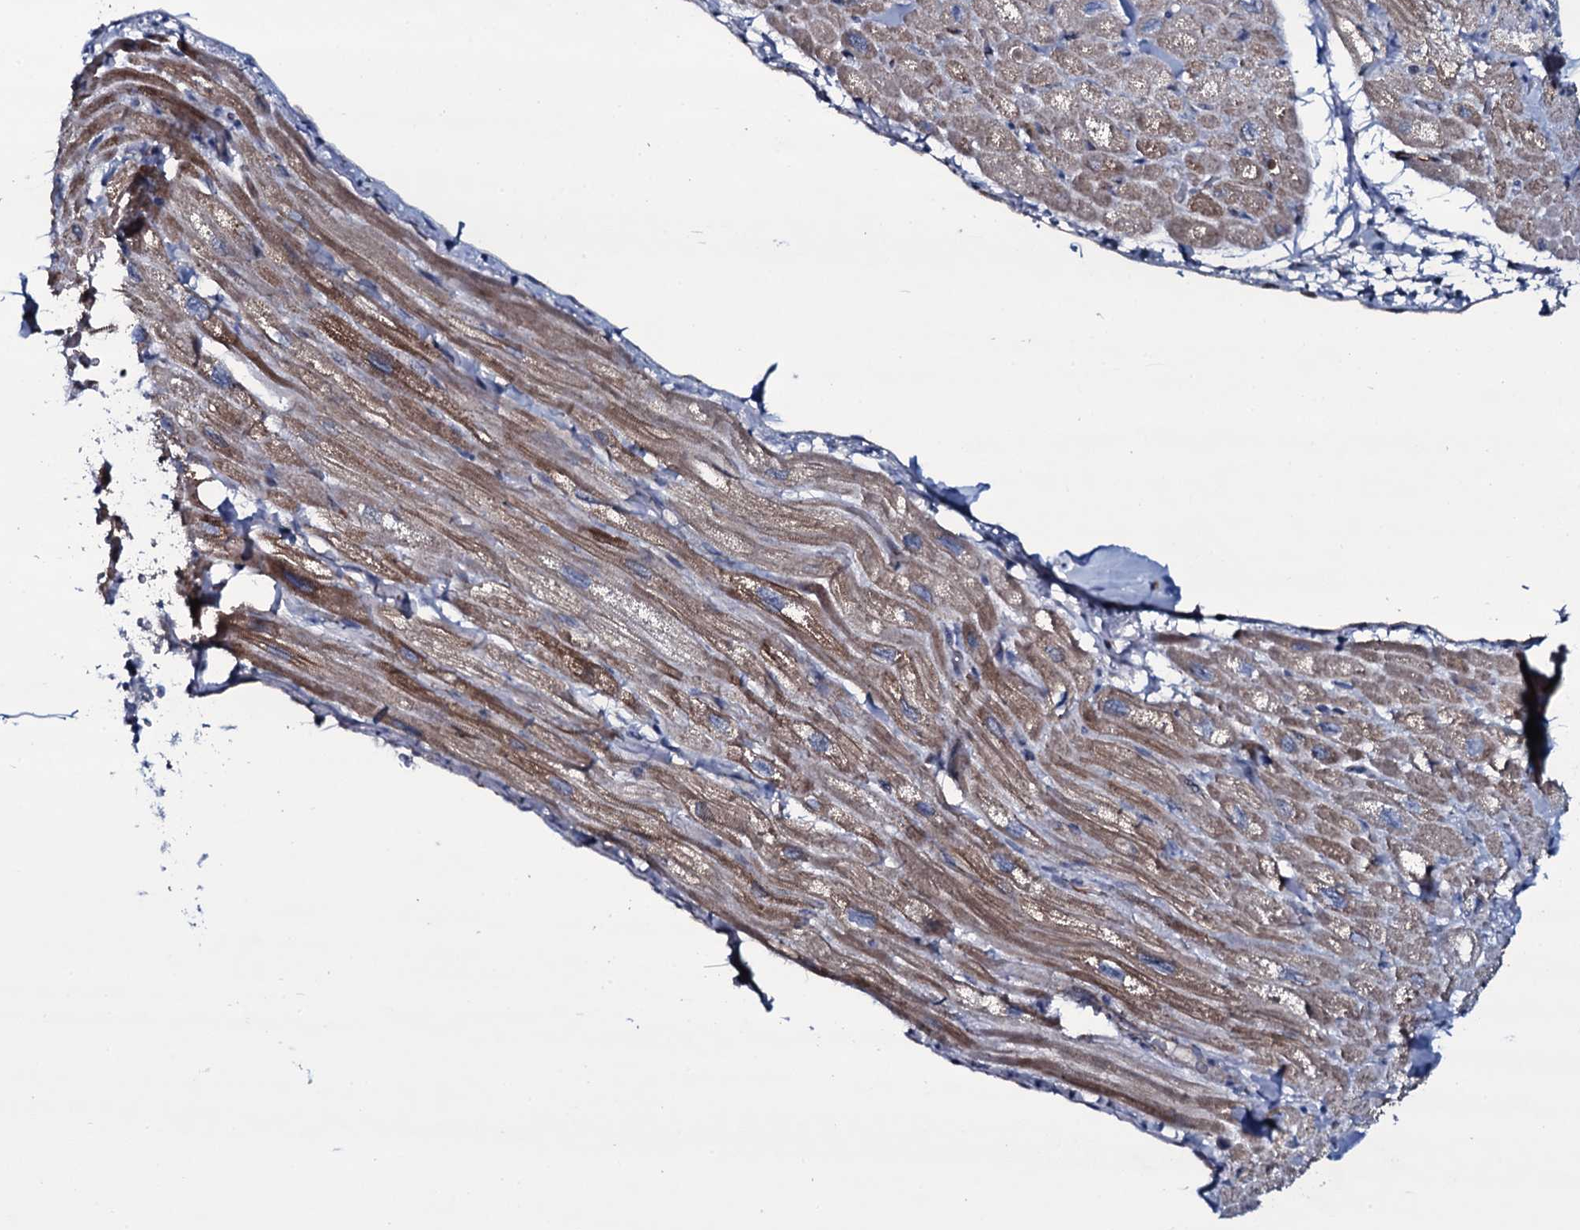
{"staining": {"intensity": "moderate", "quantity": ">75%", "location": "cytoplasmic/membranous"}, "tissue": "heart muscle", "cell_type": "Cardiomyocytes", "image_type": "normal", "snomed": [{"axis": "morphology", "description": "Normal tissue, NOS"}, {"axis": "topography", "description": "Heart"}], "caption": "Immunohistochemical staining of unremarkable heart muscle exhibits >75% levels of moderate cytoplasmic/membranous protein expression in approximately >75% of cardiomyocytes. The protein is stained brown, and the nuclei are stained in blue (DAB IHC with brightfield microscopy, high magnification).", "gene": "WIPF3", "patient": {"sex": "male", "age": 65}}